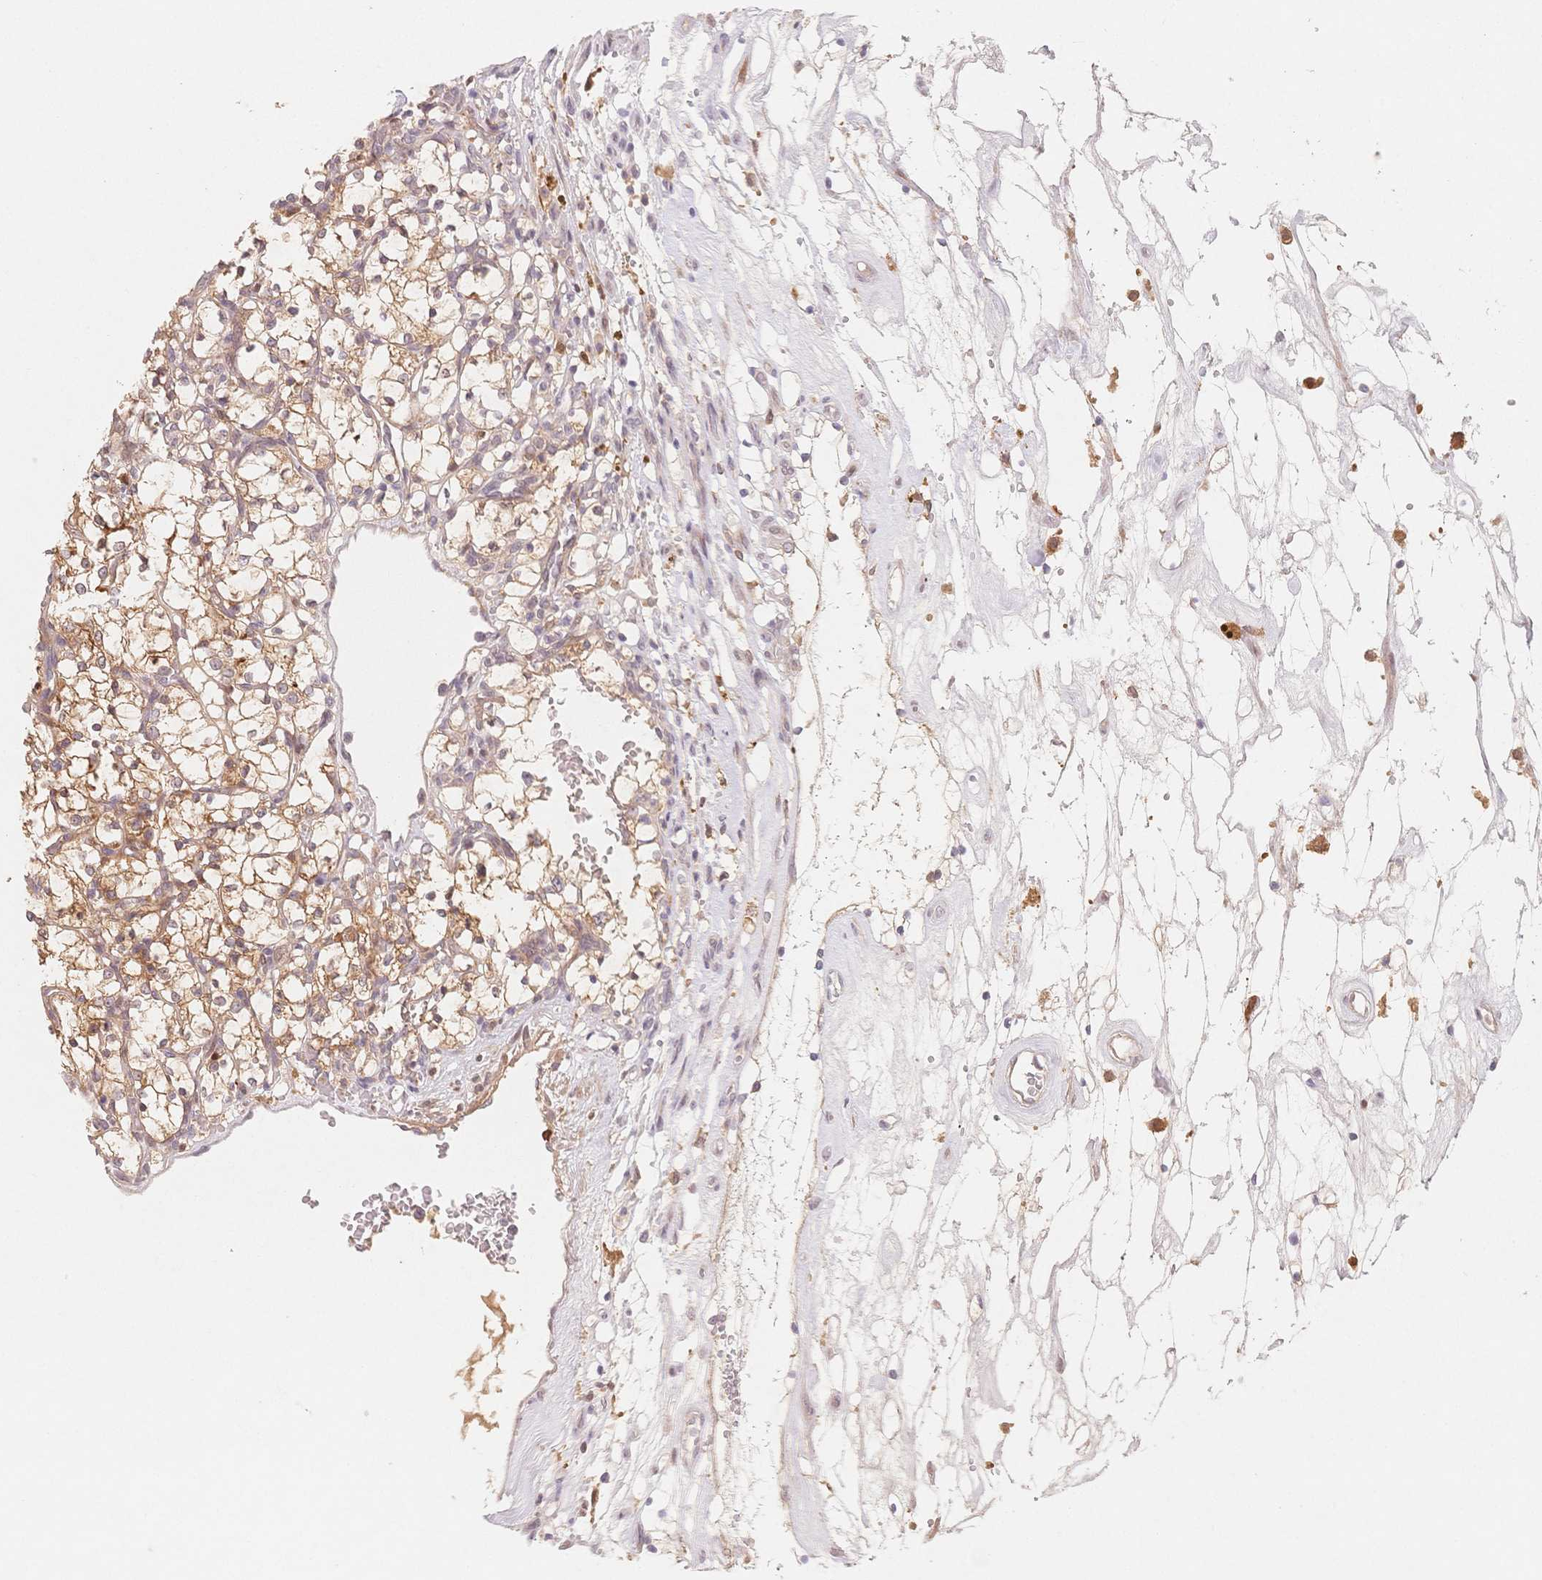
{"staining": {"intensity": "moderate", "quantity": ">75%", "location": "cytoplasmic/membranous"}, "tissue": "renal cancer", "cell_type": "Tumor cells", "image_type": "cancer", "snomed": [{"axis": "morphology", "description": "Adenocarcinoma, NOS"}, {"axis": "topography", "description": "Kidney"}], "caption": "Adenocarcinoma (renal) stained with DAB immunohistochemistry (IHC) displays medium levels of moderate cytoplasmic/membranous positivity in about >75% of tumor cells. Immunohistochemistry stains the protein of interest in brown and the nuclei are stained blue.", "gene": "C12orf75", "patient": {"sex": "female", "age": 69}}